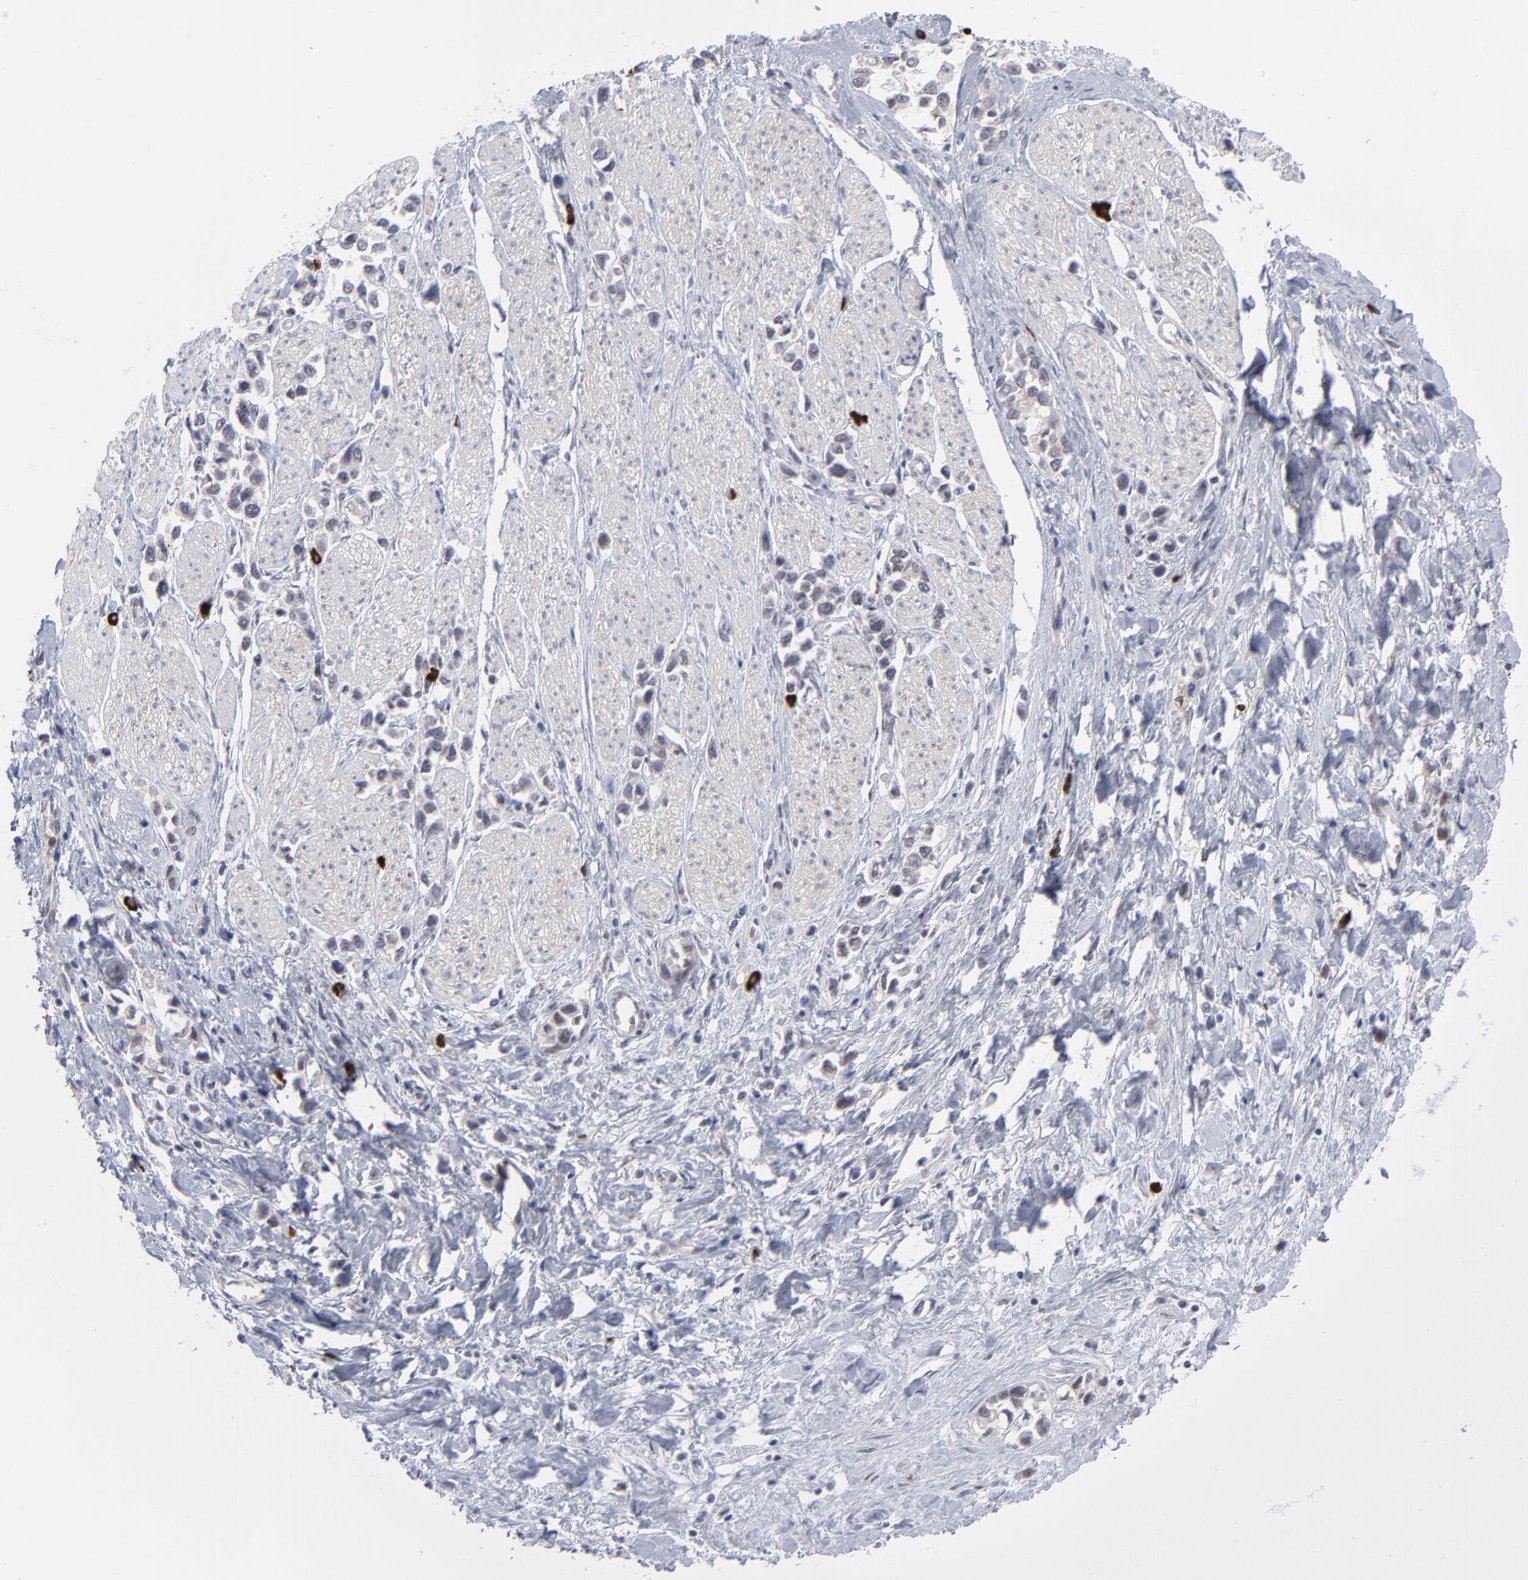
{"staining": {"intensity": "weak", "quantity": "<25%", "location": "cytoplasmic/membranous"}, "tissue": "stomach cancer", "cell_type": "Tumor cells", "image_type": "cancer", "snomed": [{"axis": "morphology", "description": "Adenocarcinoma, NOS"}, {"axis": "topography", "description": "Stomach, upper"}], "caption": "Tumor cells are negative for brown protein staining in stomach cancer (adenocarcinoma).", "gene": "NBN", "patient": {"sex": "male", "age": 76}}